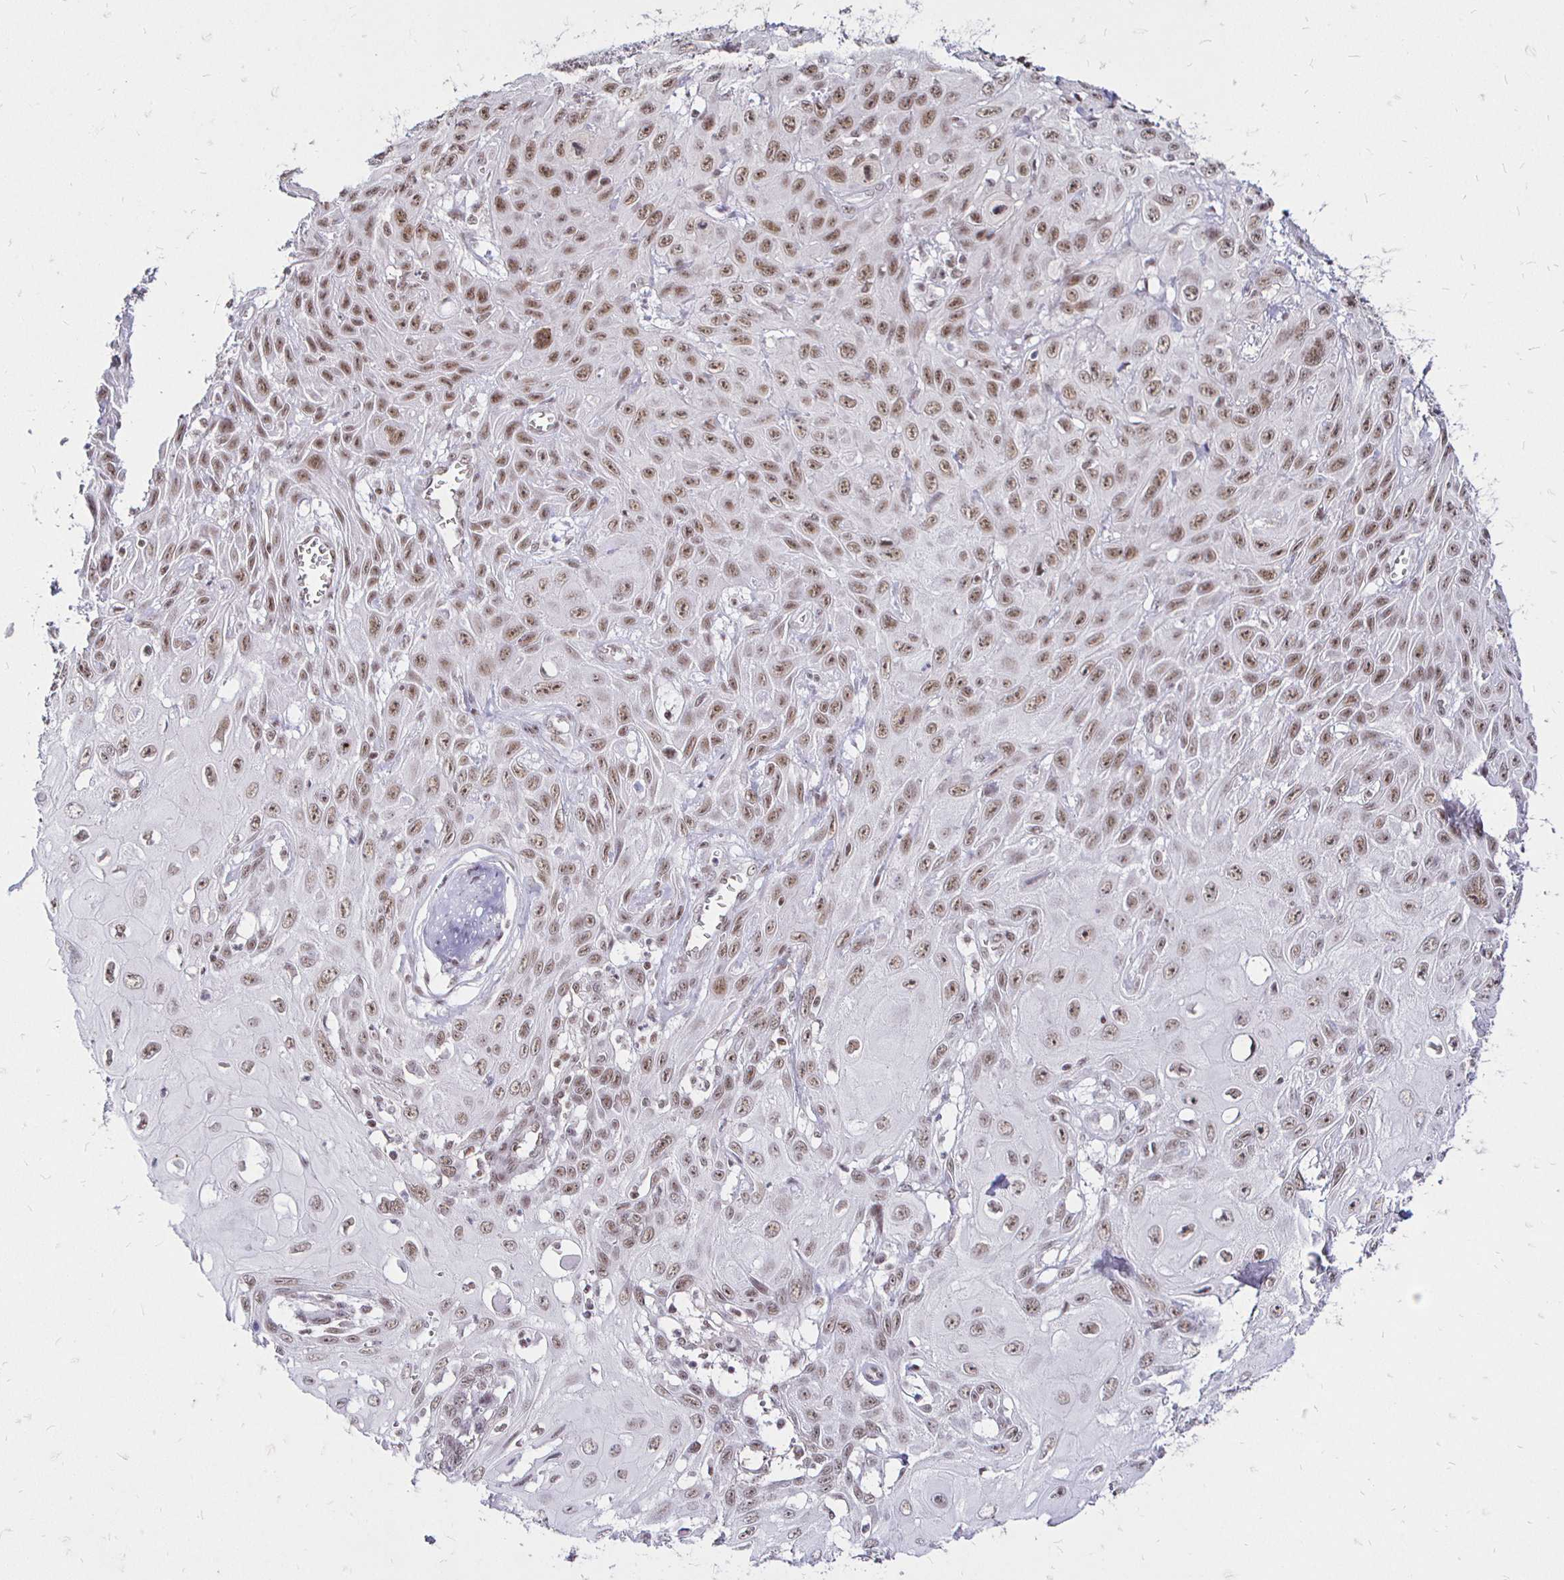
{"staining": {"intensity": "moderate", "quantity": ">75%", "location": "nuclear"}, "tissue": "skin cancer", "cell_type": "Tumor cells", "image_type": "cancer", "snomed": [{"axis": "morphology", "description": "Squamous cell carcinoma, NOS"}, {"axis": "topography", "description": "Skin"}, {"axis": "topography", "description": "Vulva"}], "caption": "Protein analysis of skin cancer (squamous cell carcinoma) tissue demonstrates moderate nuclear staining in approximately >75% of tumor cells.", "gene": "SIN3A", "patient": {"sex": "female", "age": 71}}